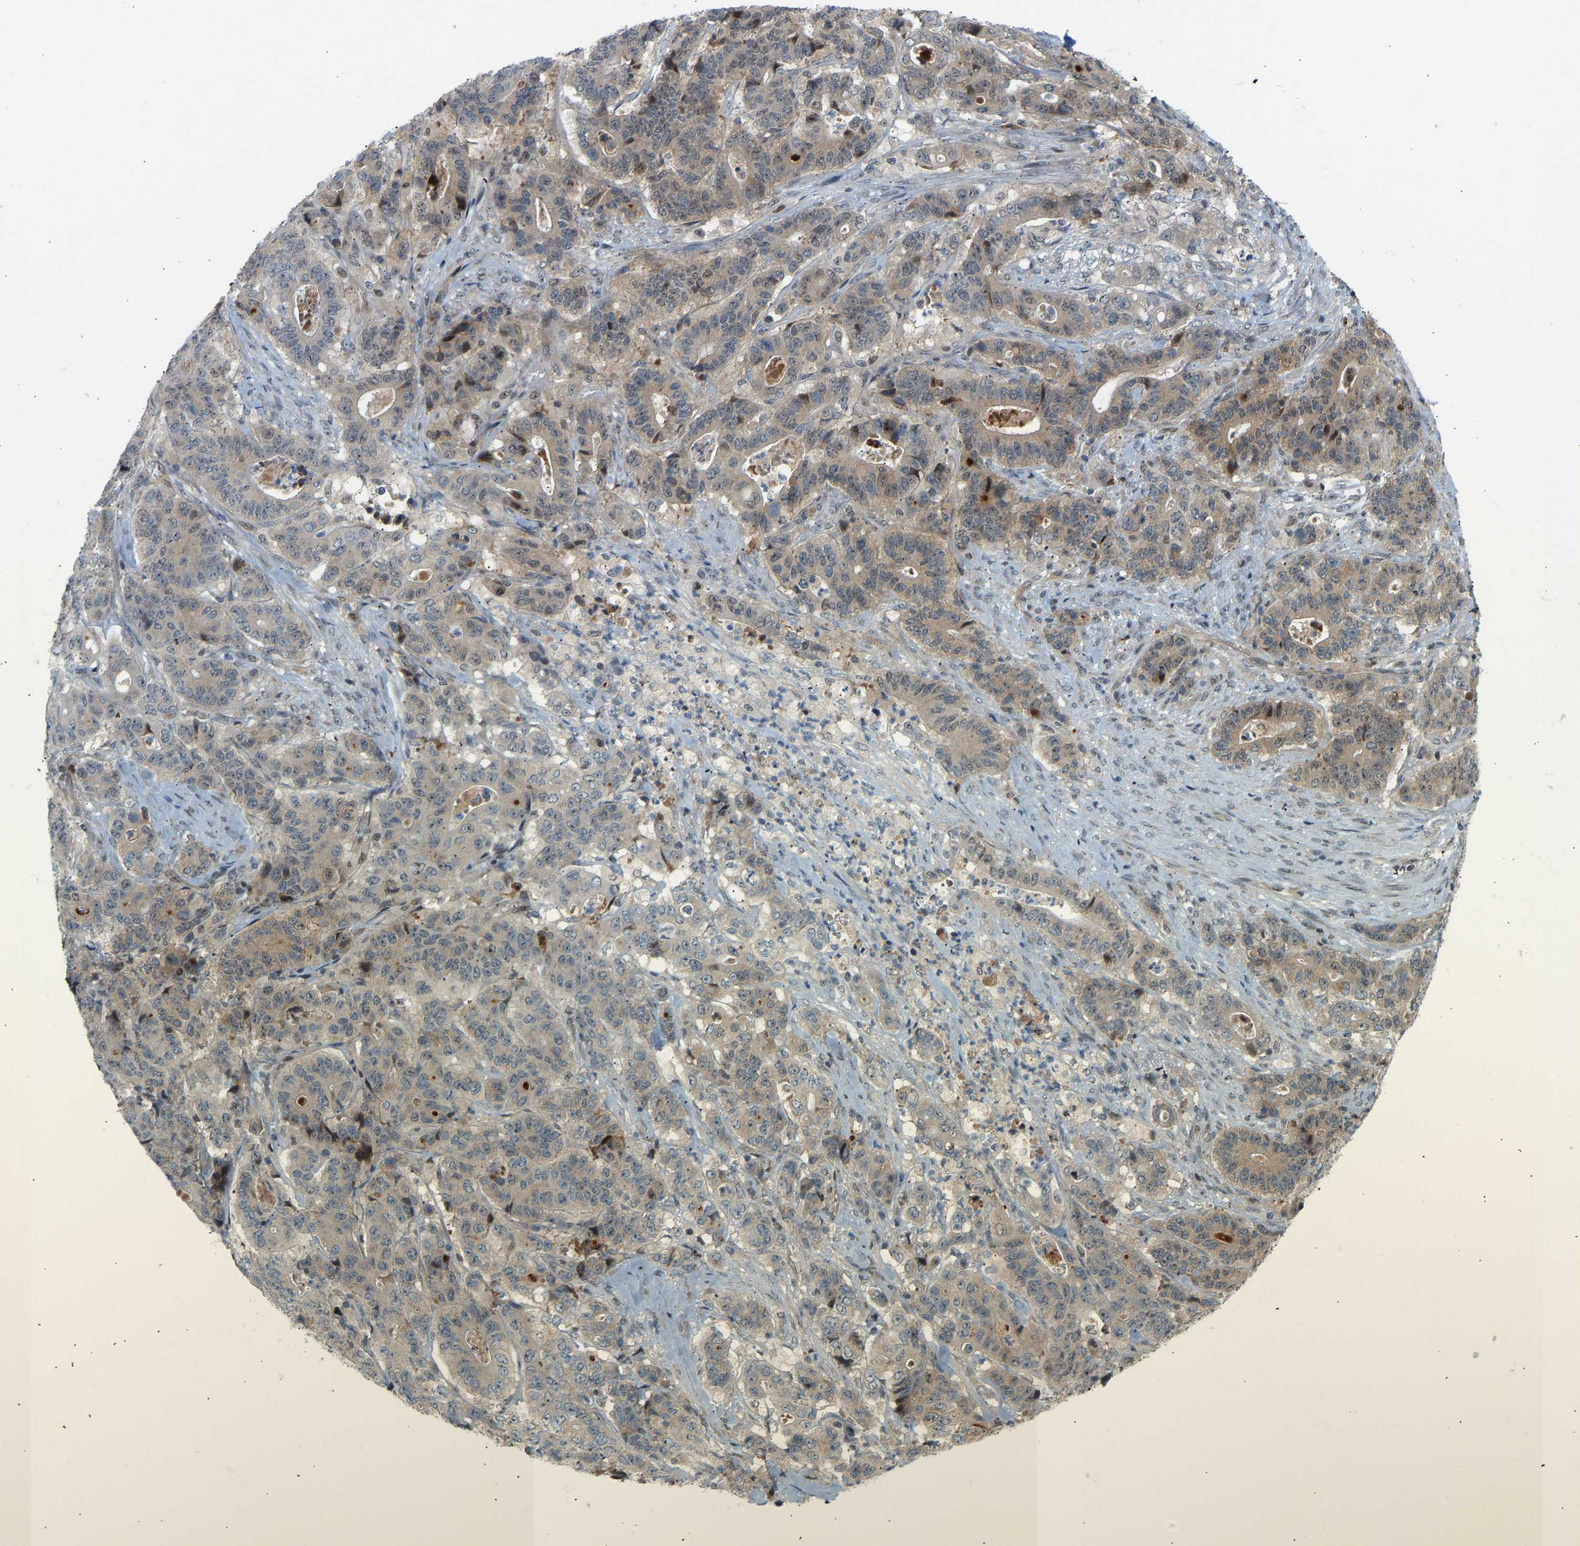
{"staining": {"intensity": "weak", "quantity": ">75%", "location": "cytoplasmic/membranous"}, "tissue": "stomach cancer", "cell_type": "Tumor cells", "image_type": "cancer", "snomed": [{"axis": "morphology", "description": "Adenocarcinoma, NOS"}, {"axis": "topography", "description": "Stomach"}], "caption": "High-magnification brightfield microscopy of stomach cancer (adenocarcinoma) stained with DAB (3,3'-diaminobenzidine) (brown) and counterstained with hematoxylin (blue). tumor cells exhibit weak cytoplasmic/membranous expression is seen in about>75% of cells.", "gene": "BAG1", "patient": {"sex": "female", "age": 73}}